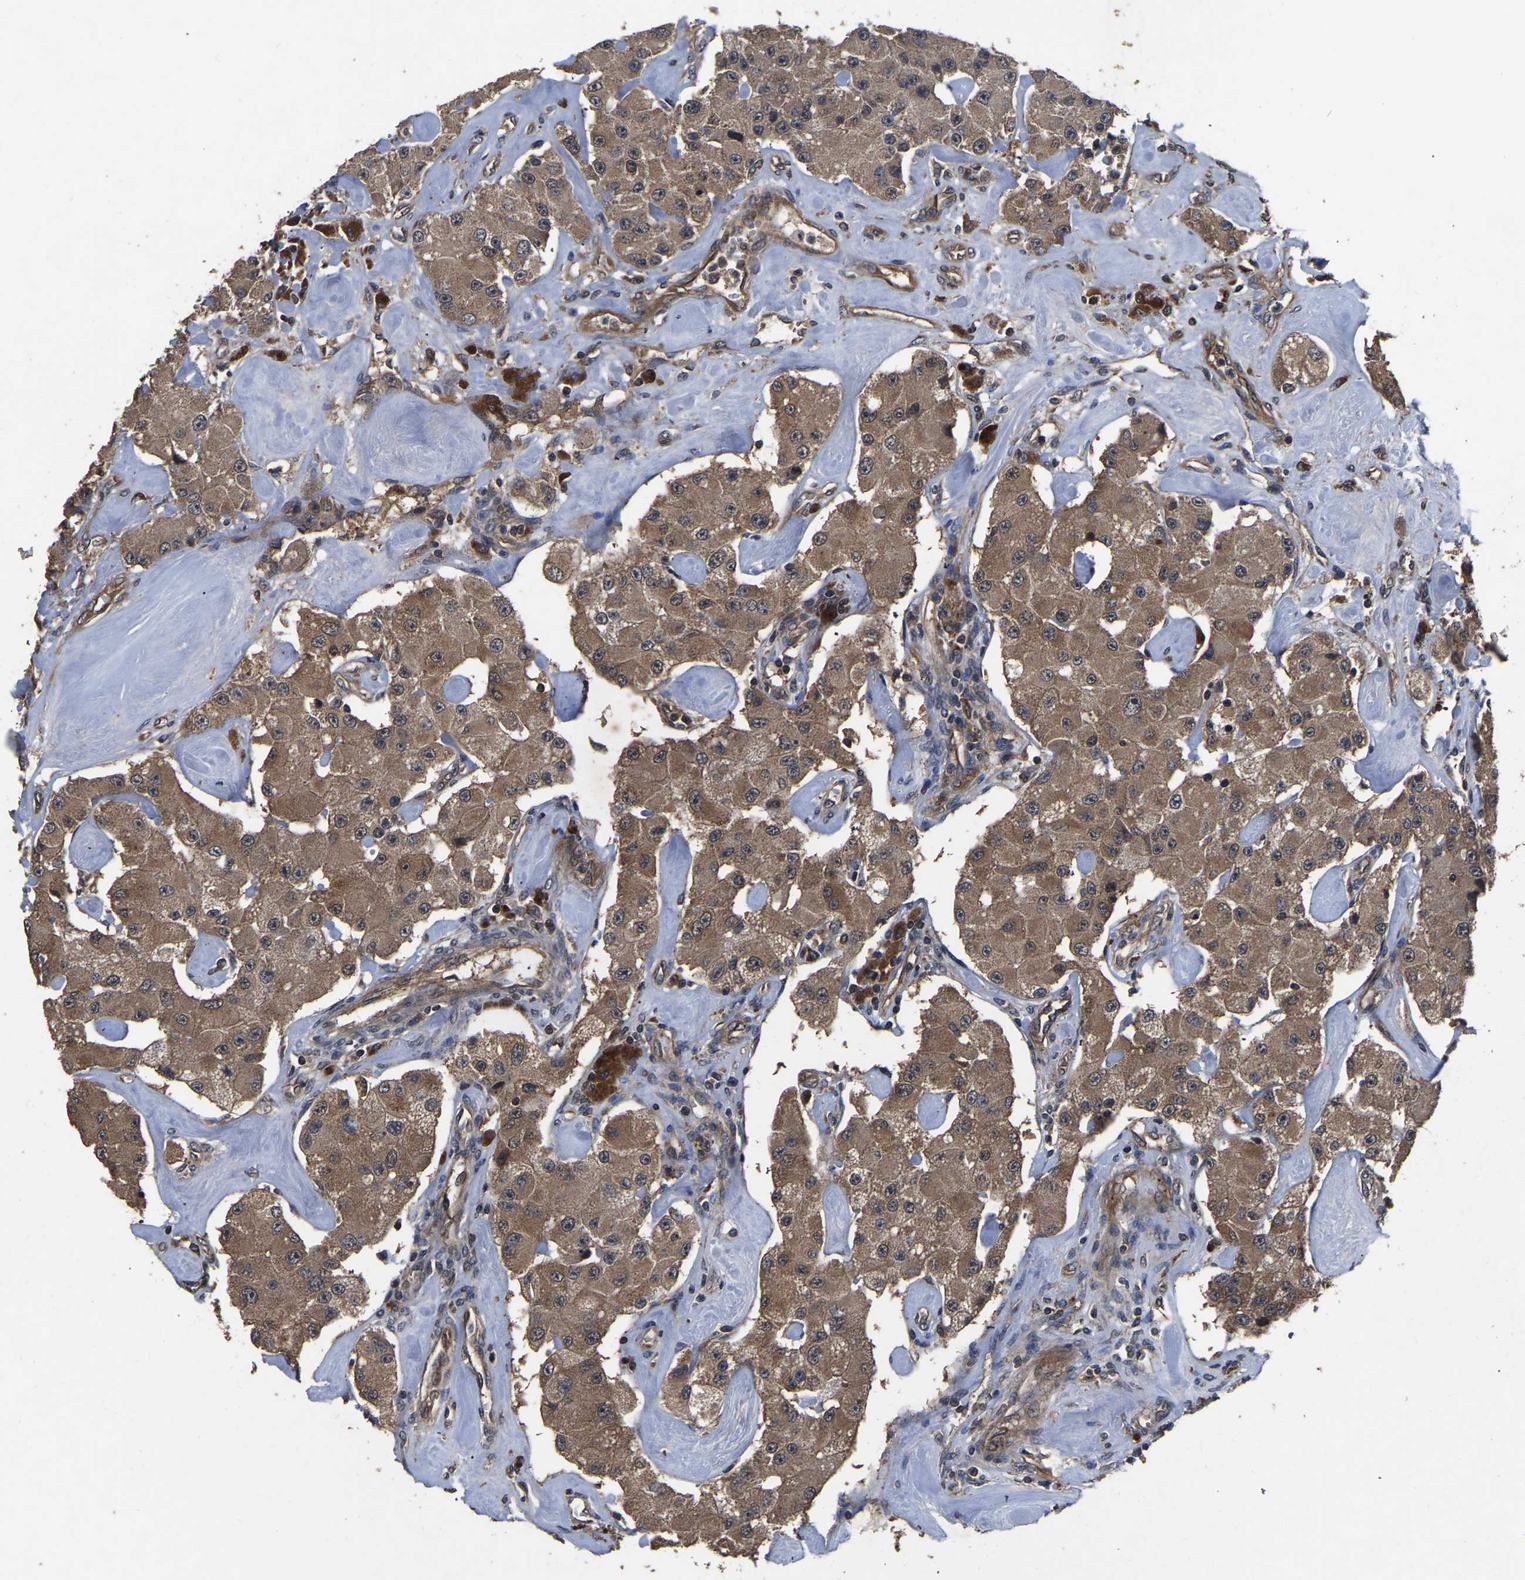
{"staining": {"intensity": "moderate", "quantity": ">75%", "location": "cytoplasmic/membranous"}, "tissue": "carcinoid", "cell_type": "Tumor cells", "image_type": "cancer", "snomed": [{"axis": "morphology", "description": "Carcinoid, malignant, NOS"}, {"axis": "topography", "description": "Pancreas"}], "caption": "Protein analysis of carcinoid tissue reveals moderate cytoplasmic/membranous staining in about >75% of tumor cells.", "gene": "CRYZL1", "patient": {"sex": "male", "age": 41}}